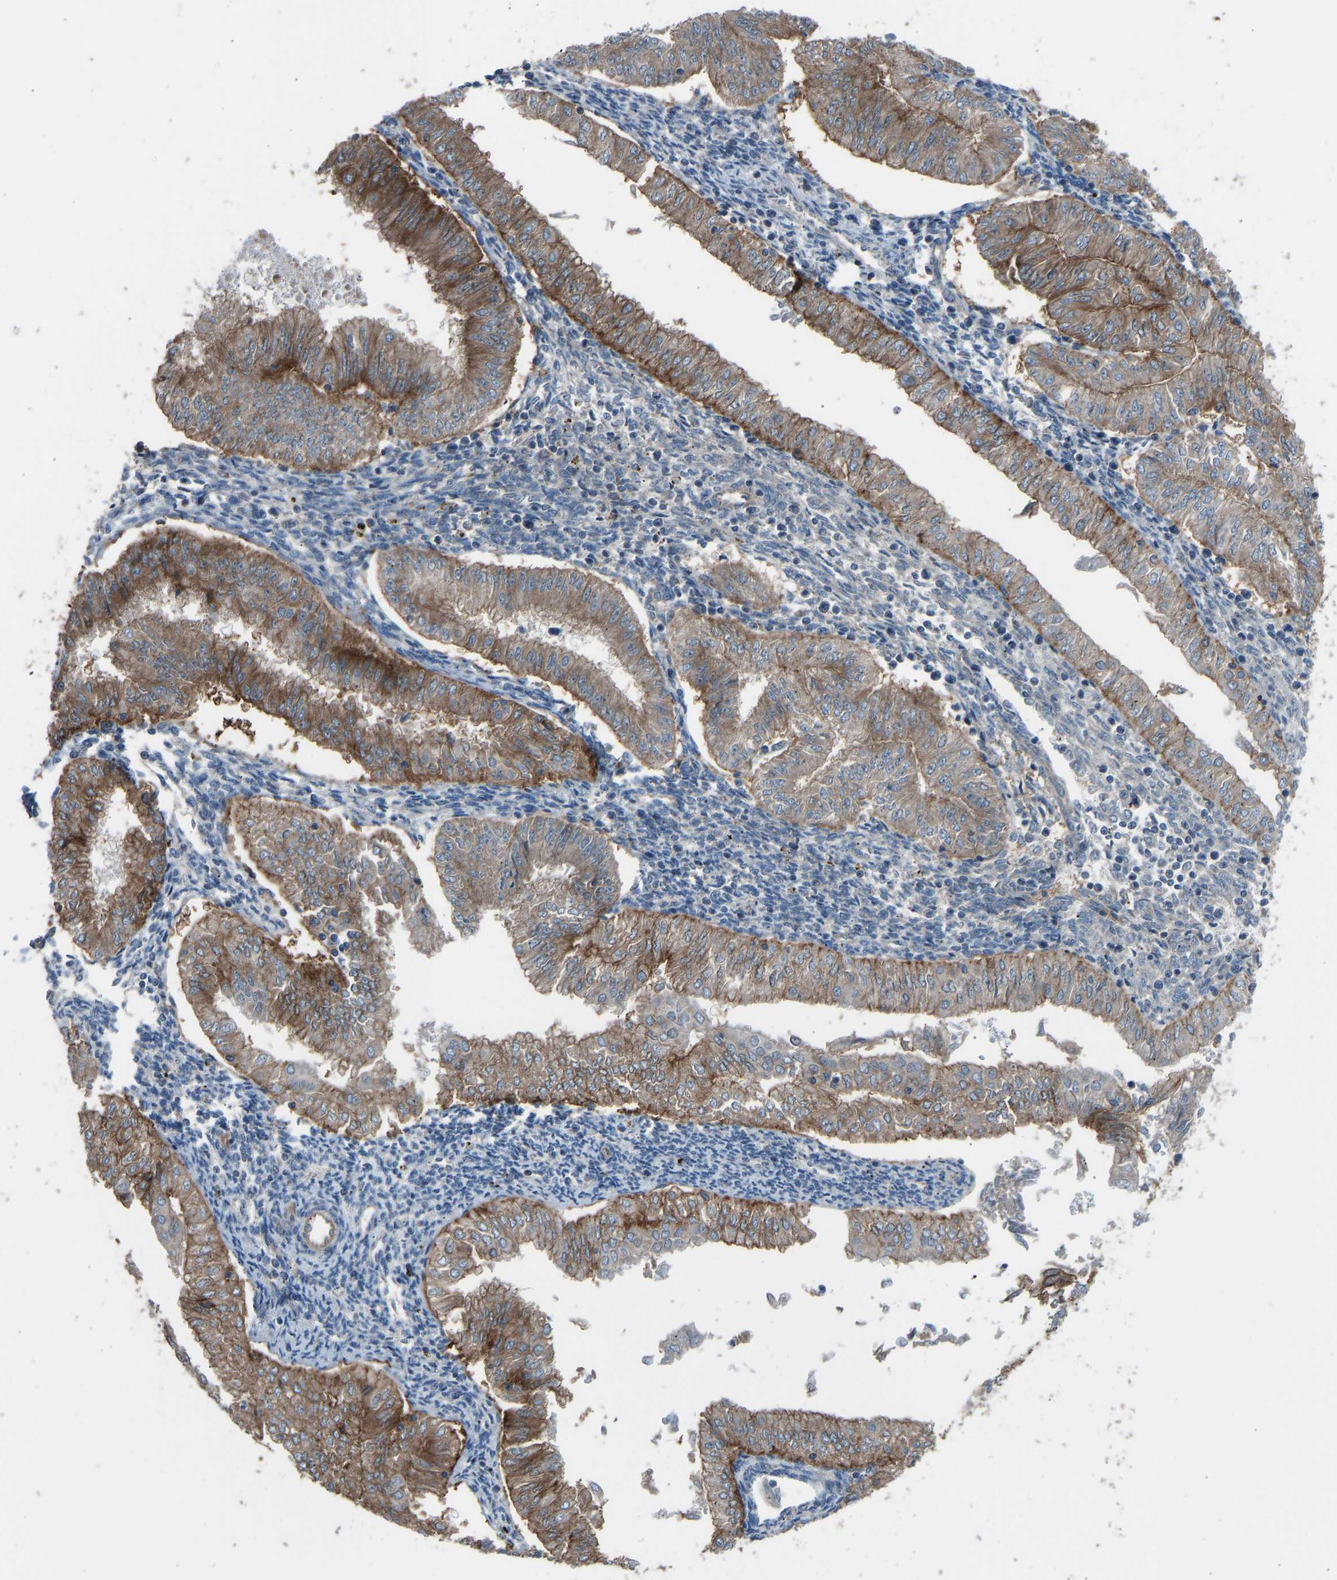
{"staining": {"intensity": "moderate", "quantity": ">75%", "location": "cytoplasmic/membranous"}, "tissue": "endometrial cancer", "cell_type": "Tumor cells", "image_type": "cancer", "snomed": [{"axis": "morphology", "description": "Normal tissue, NOS"}, {"axis": "morphology", "description": "Adenocarcinoma, NOS"}, {"axis": "topography", "description": "Endometrium"}], "caption": "Adenocarcinoma (endometrial) tissue exhibits moderate cytoplasmic/membranous expression in approximately >75% of tumor cells, visualized by immunohistochemistry.", "gene": "SLC43A1", "patient": {"sex": "female", "age": 53}}